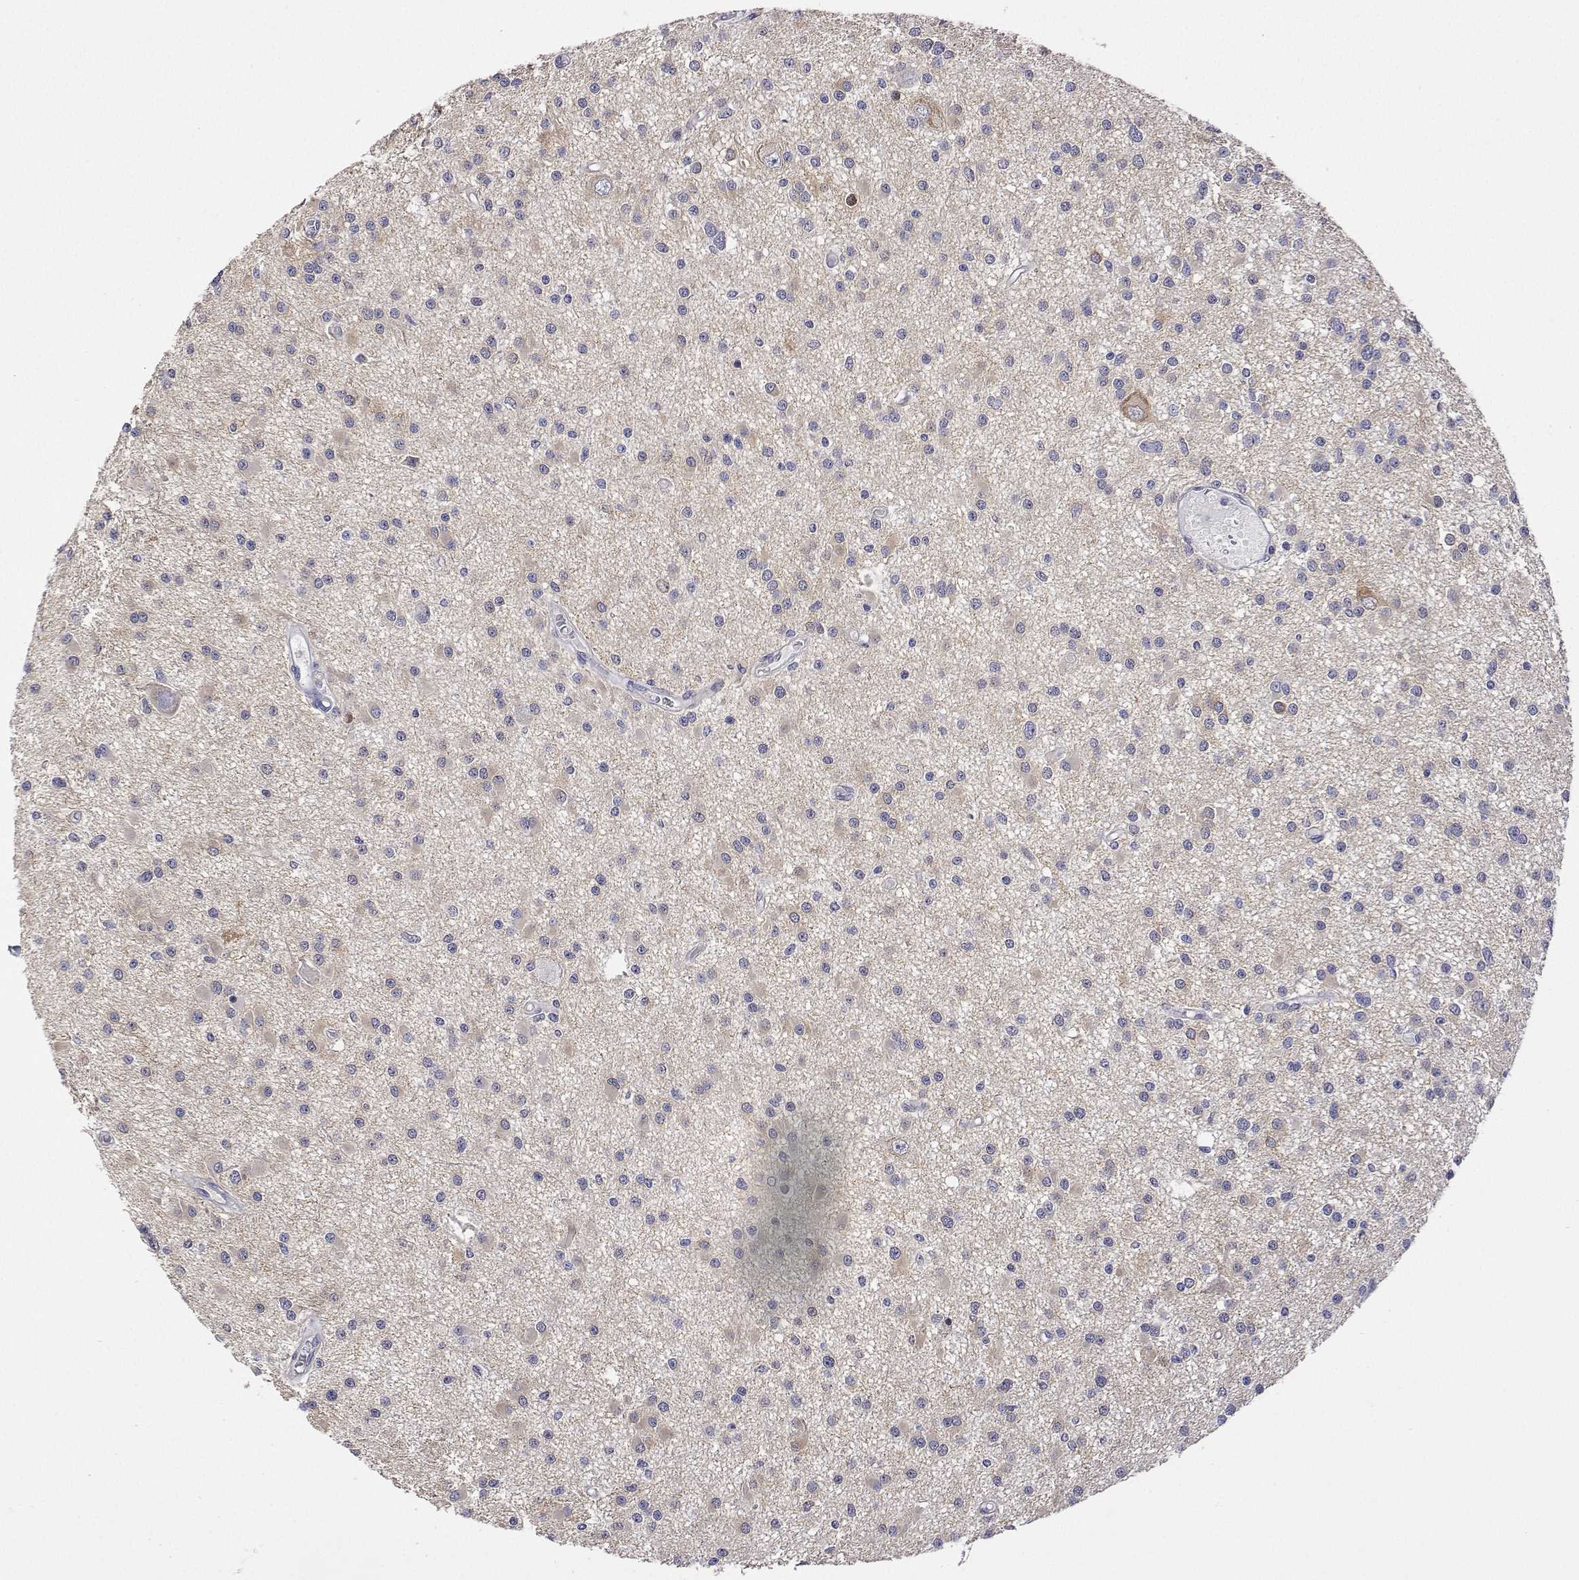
{"staining": {"intensity": "weak", "quantity": "<25%", "location": "cytoplasmic/membranous"}, "tissue": "glioma", "cell_type": "Tumor cells", "image_type": "cancer", "snomed": [{"axis": "morphology", "description": "Glioma, malignant, High grade"}, {"axis": "topography", "description": "Brain"}], "caption": "Image shows no significant protein positivity in tumor cells of malignant glioma (high-grade).", "gene": "PLCB1", "patient": {"sex": "male", "age": 54}}